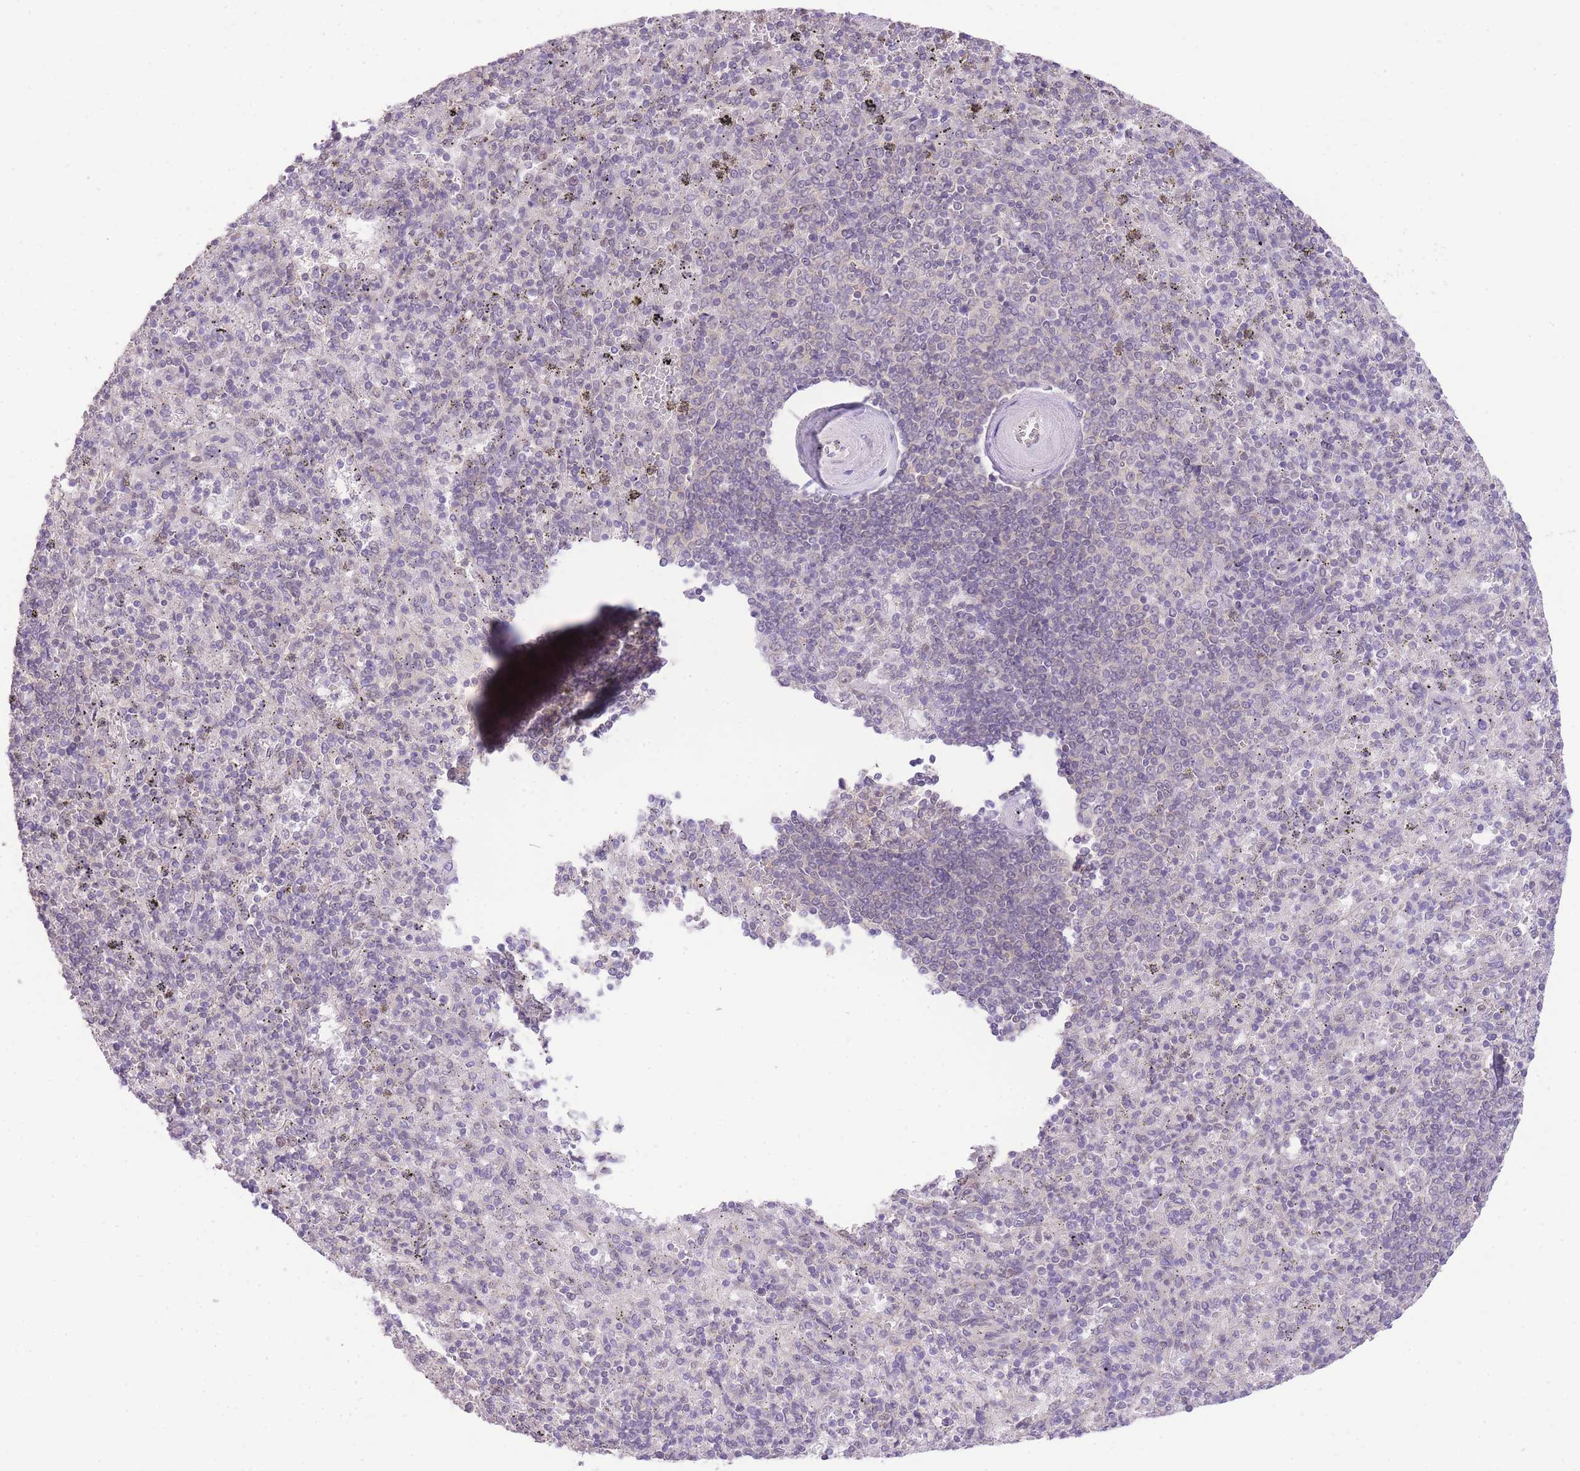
{"staining": {"intensity": "moderate", "quantity": "<25%", "location": "nuclear"}, "tissue": "spleen", "cell_type": "Cells in red pulp", "image_type": "normal", "snomed": [{"axis": "morphology", "description": "Normal tissue, NOS"}, {"axis": "morphology", "description": "Degeneration, NOS"}, {"axis": "topography", "description": "Spleen"}], "caption": "DAB immunohistochemical staining of normal spleen displays moderate nuclear protein positivity in about <25% of cells in red pulp. (DAB (3,3'-diaminobenzidine) IHC with brightfield microscopy, high magnification).", "gene": "UBXN7", "patient": {"sex": "male", "age": 56}}